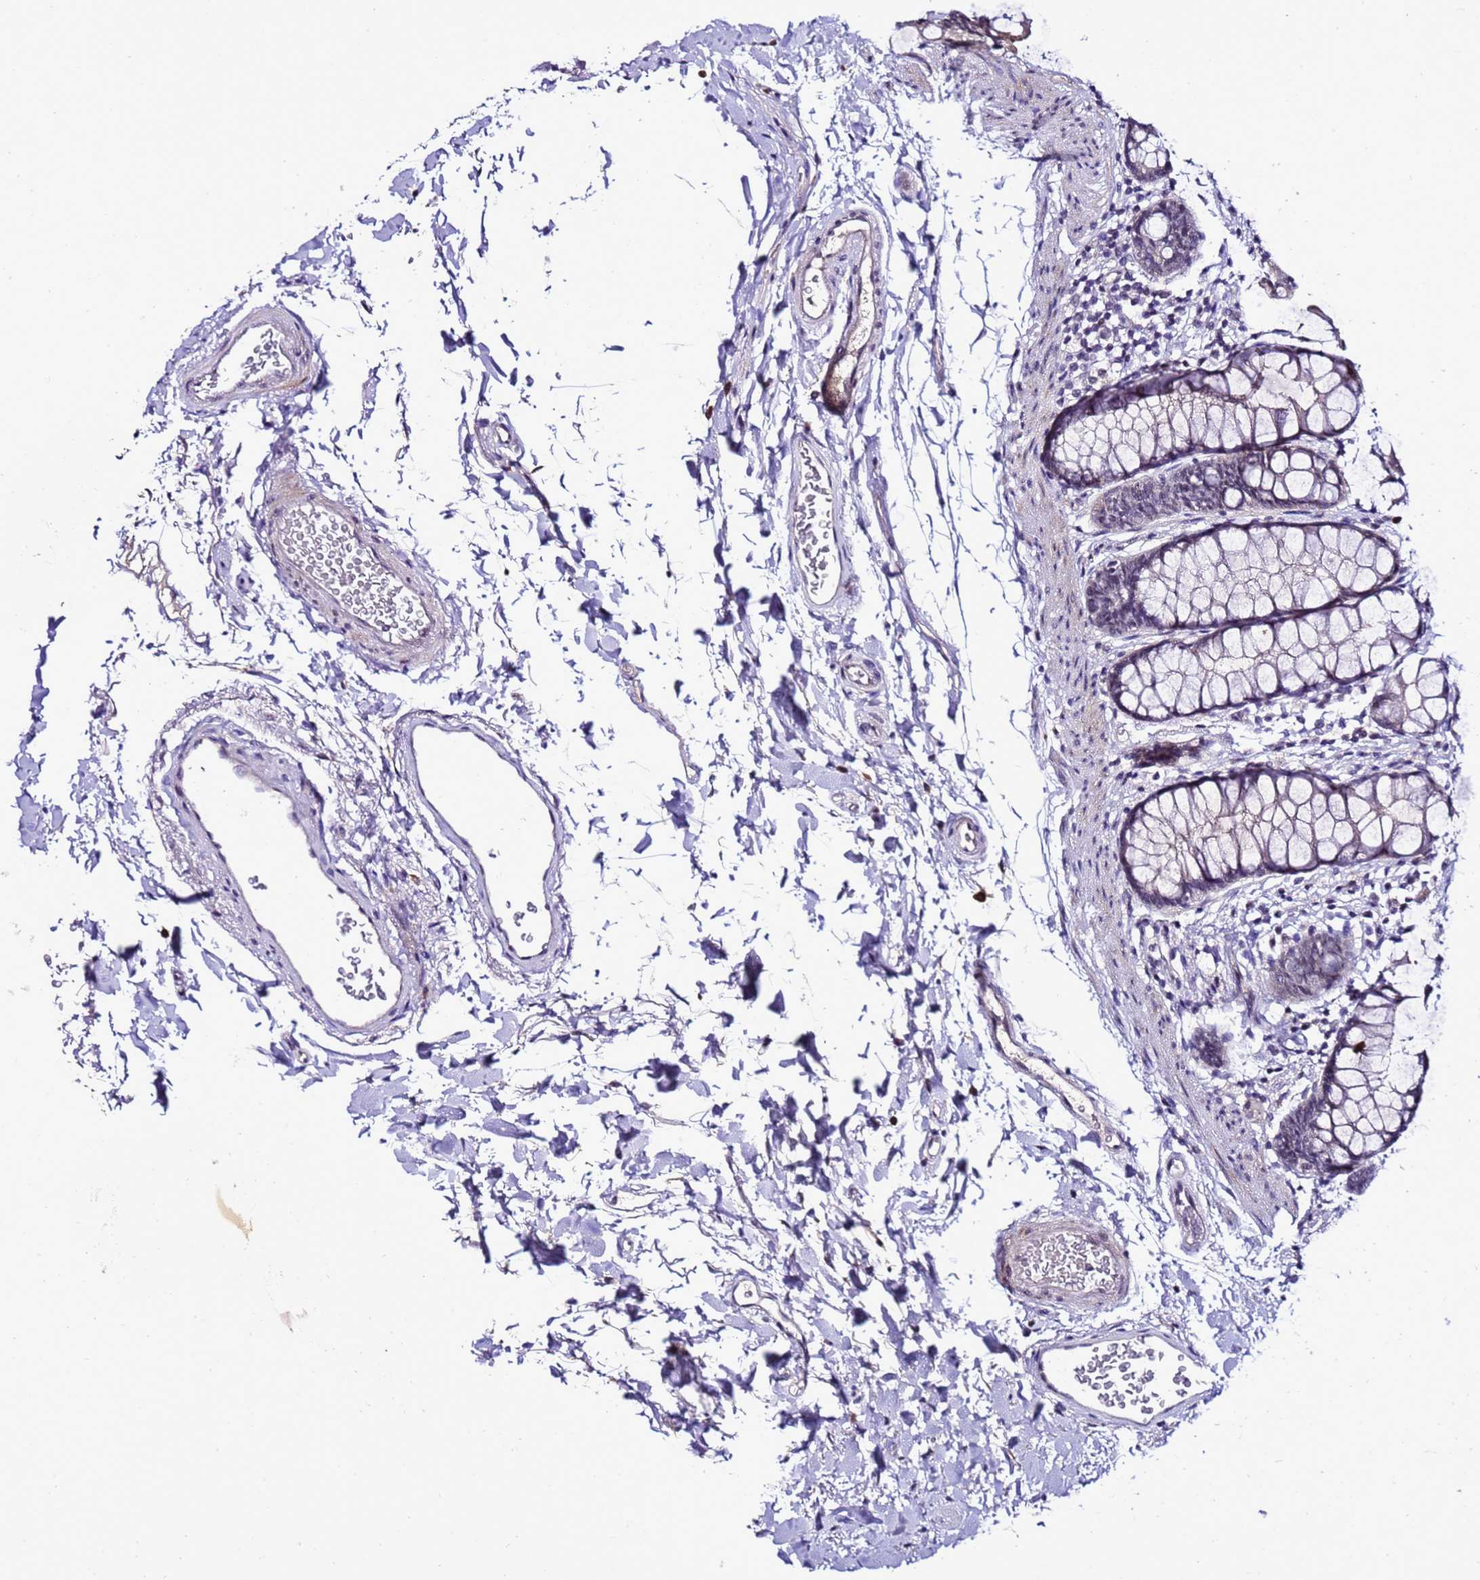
{"staining": {"intensity": "negative", "quantity": "none", "location": "none"}, "tissue": "rectum", "cell_type": "Glandular cells", "image_type": "normal", "snomed": [{"axis": "morphology", "description": "Normal tissue, NOS"}, {"axis": "topography", "description": "Rectum"}], "caption": "There is no significant expression in glandular cells of rectum. Nuclei are stained in blue.", "gene": "C19orf47", "patient": {"sex": "female", "age": 65}}